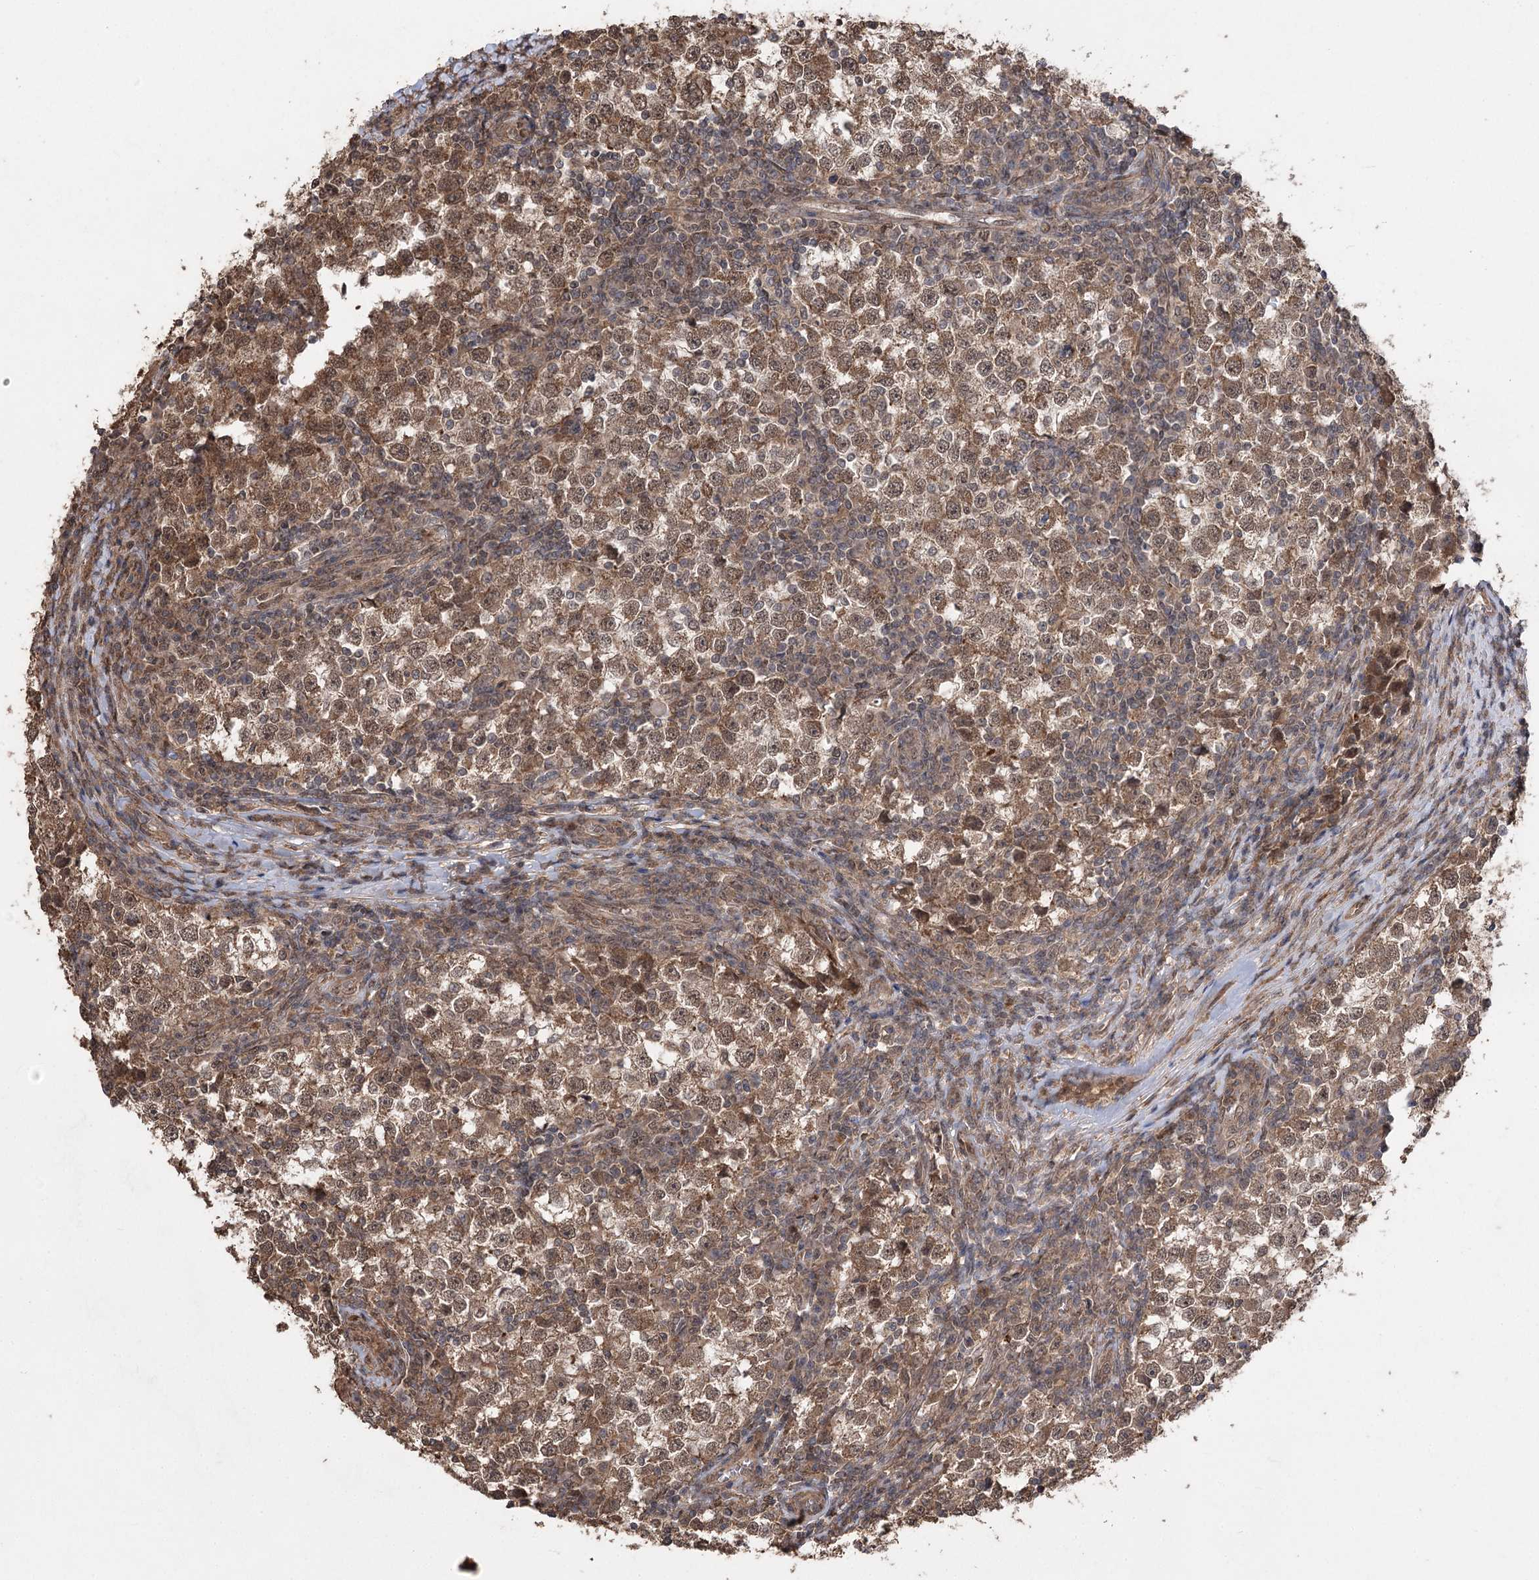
{"staining": {"intensity": "moderate", "quantity": ">75%", "location": "cytoplasmic/membranous,nuclear"}, "tissue": "testis cancer", "cell_type": "Tumor cells", "image_type": "cancer", "snomed": [{"axis": "morphology", "description": "Seminoma, NOS"}, {"axis": "topography", "description": "Testis"}], "caption": "Tumor cells show medium levels of moderate cytoplasmic/membranous and nuclear expression in about >75% of cells in testis seminoma.", "gene": "TENM2", "patient": {"sex": "male", "age": 65}}